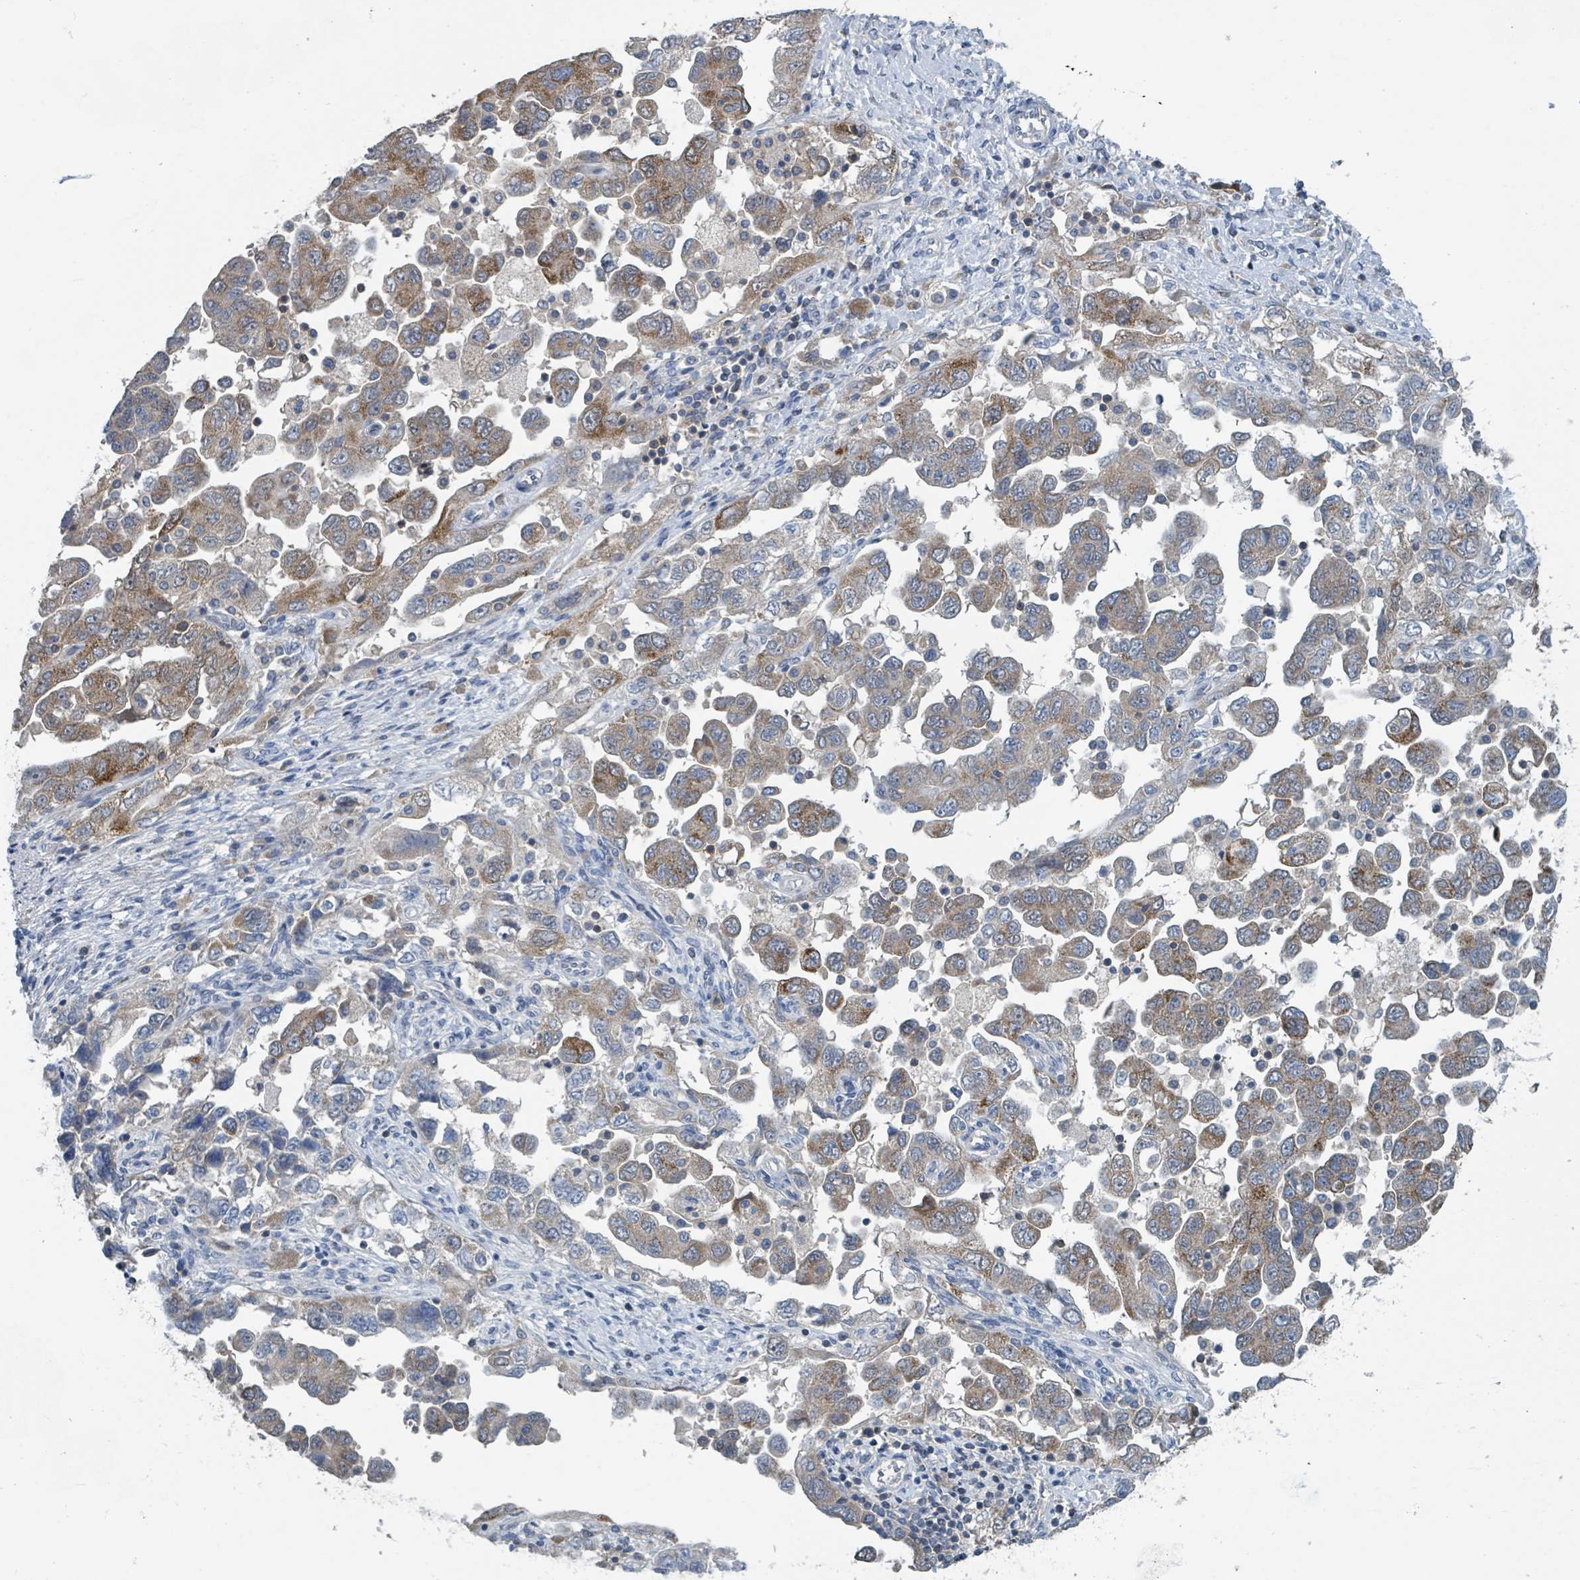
{"staining": {"intensity": "strong", "quantity": "<25%", "location": "cytoplasmic/membranous"}, "tissue": "ovarian cancer", "cell_type": "Tumor cells", "image_type": "cancer", "snomed": [{"axis": "morphology", "description": "Carcinoma, NOS"}, {"axis": "morphology", "description": "Cystadenocarcinoma, serous, NOS"}, {"axis": "topography", "description": "Ovary"}], "caption": "A brown stain highlights strong cytoplasmic/membranous positivity of a protein in human carcinoma (ovarian) tumor cells.", "gene": "ACBD4", "patient": {"sex": "female", "age": 69}}